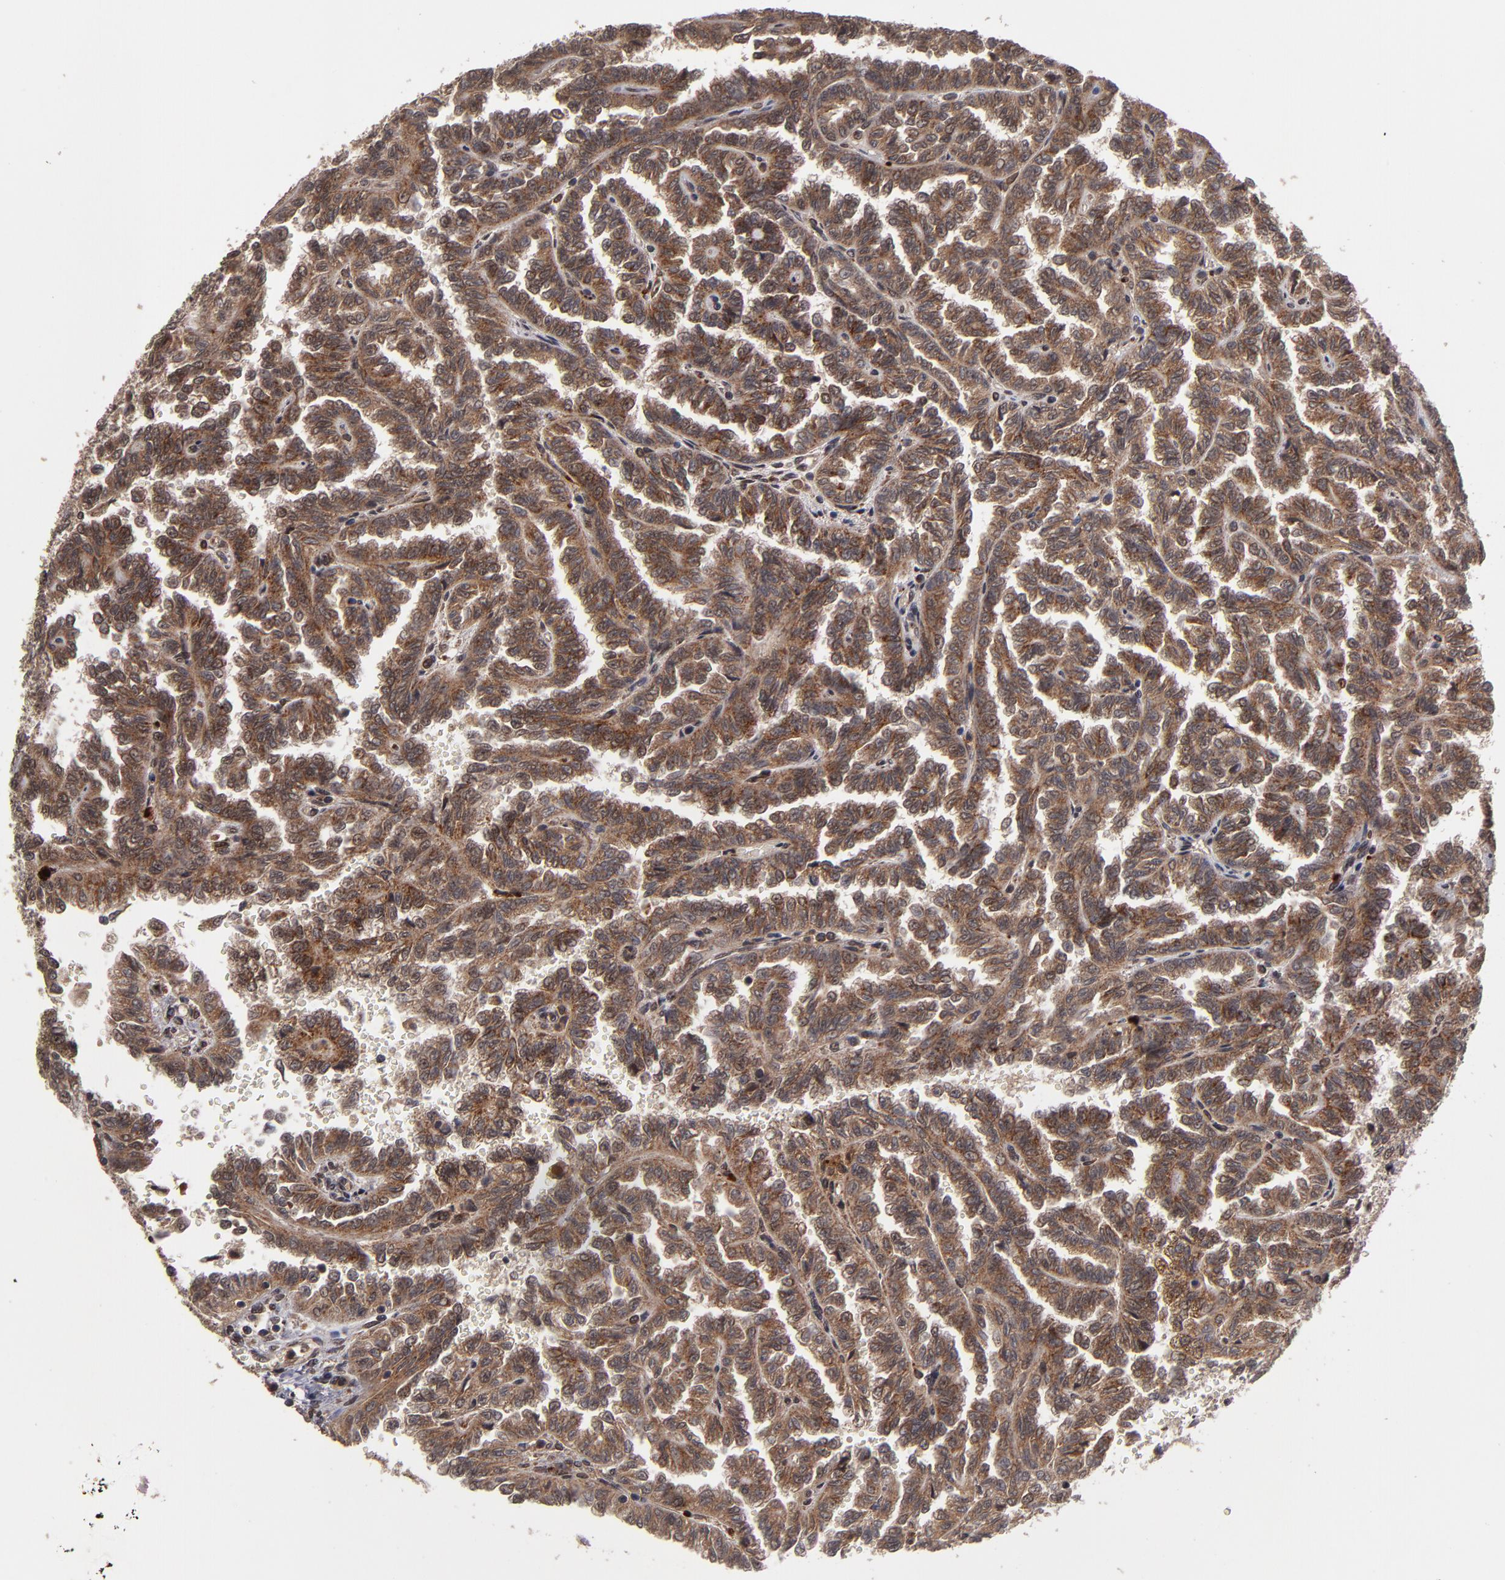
{"staining": {"intensity": "moderate", "quantity": ">75%", "location": "cytoplasmic/membranous"}, "tissue": "renal cancer", "cell_type": "Tumor cells", "image_type": "cancer", "snomed": [{"axis": "morphology", "description": "Inflammation, NOS"}, {"axis": "morphology", "description": "Adenocarcinoma, NOS"}, {"axis": "topography", "description": "Kidney"}], "caption": "Renal cancer (adenocarcinoma) stained with DAB IHC demonstrates medium levels of moderate cytoplasmic/membranous positivity in approximately >75% of tumor cells.", "gene": "CUL5", "patient": {"sex": "male", "age": 68}}